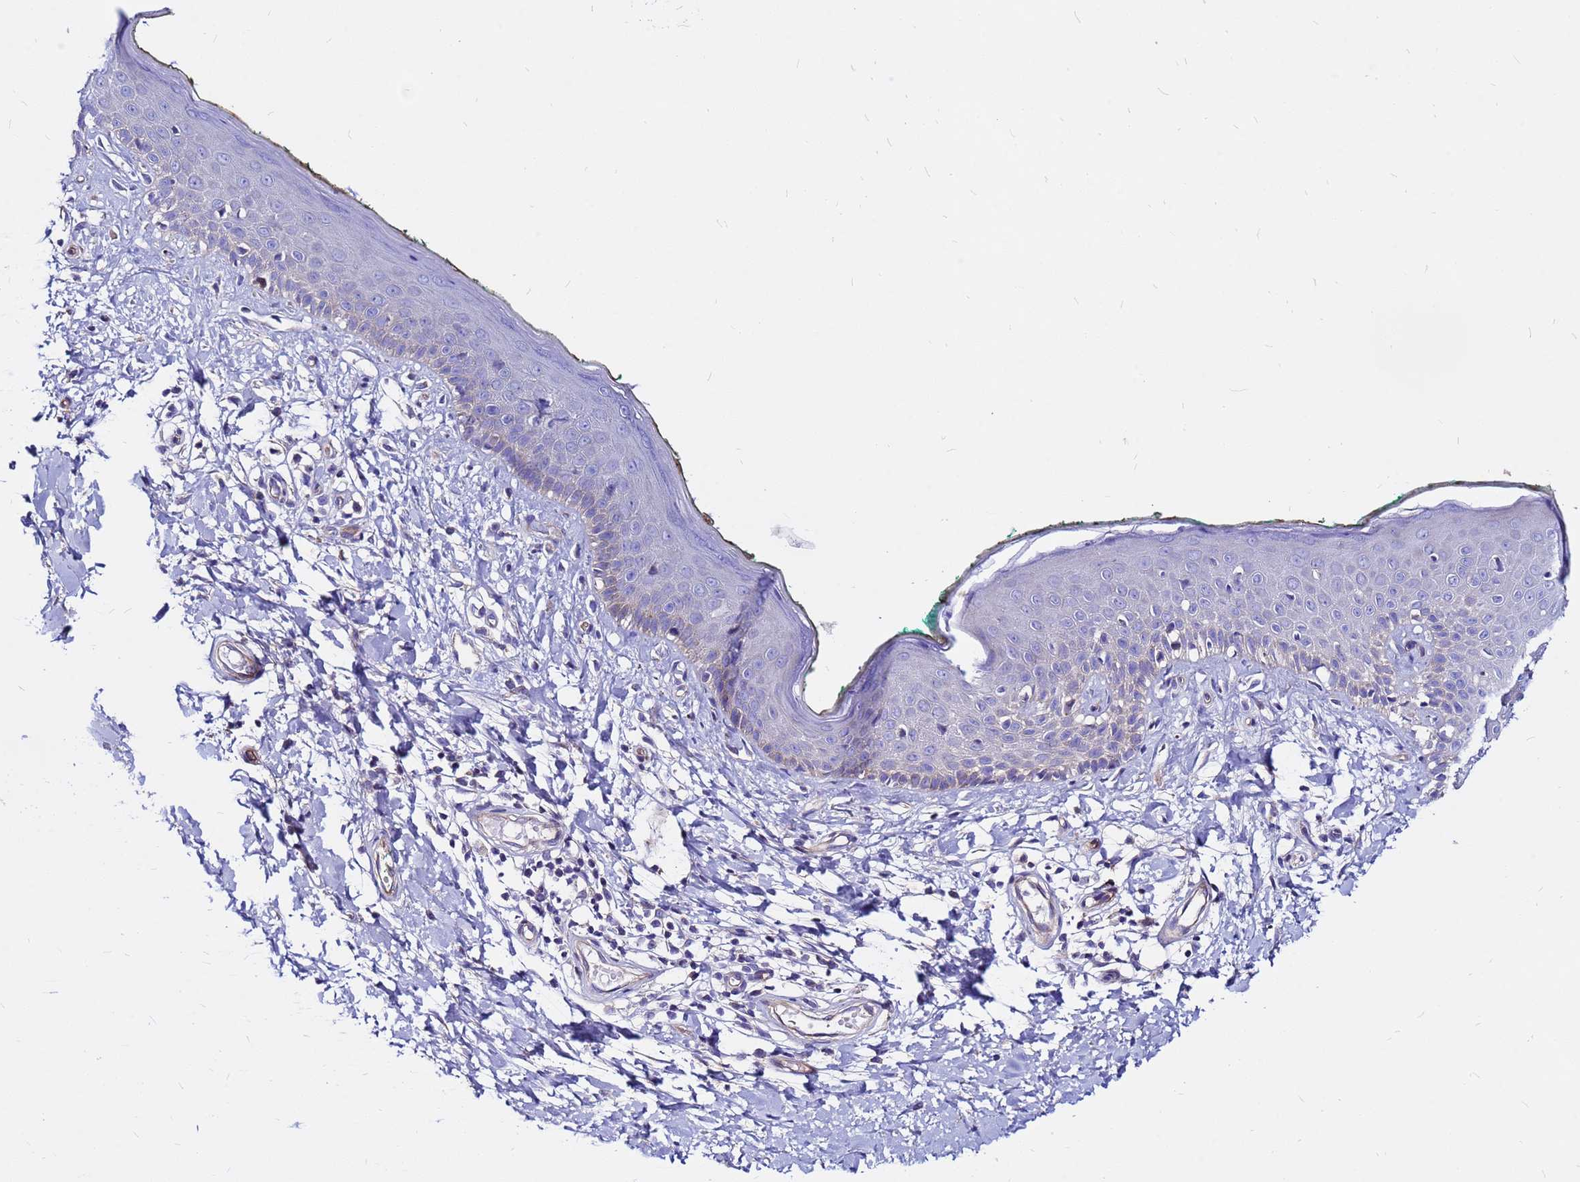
{"staining": {"intensity": "negative", "quantity": "none", "location": "none"}, "tissue": "skin", "cell_type": "Fibroblasts", "image_type": "normal", "snomed": [{"axis": "morphology", "description": "Normal tissue, NOS"}, {"axis": "morphology", "description": "Malignant melanoma, NOS"}, {"axis": "topography", "description": "Skin"}], "caption": "Immunohistochemistry image of benign skin: human skin stained with DAB reveals no significant protein positivity in fibroblasts.", "gene": "CRHBP", "patient": {"sex": "male", "age": 62}}